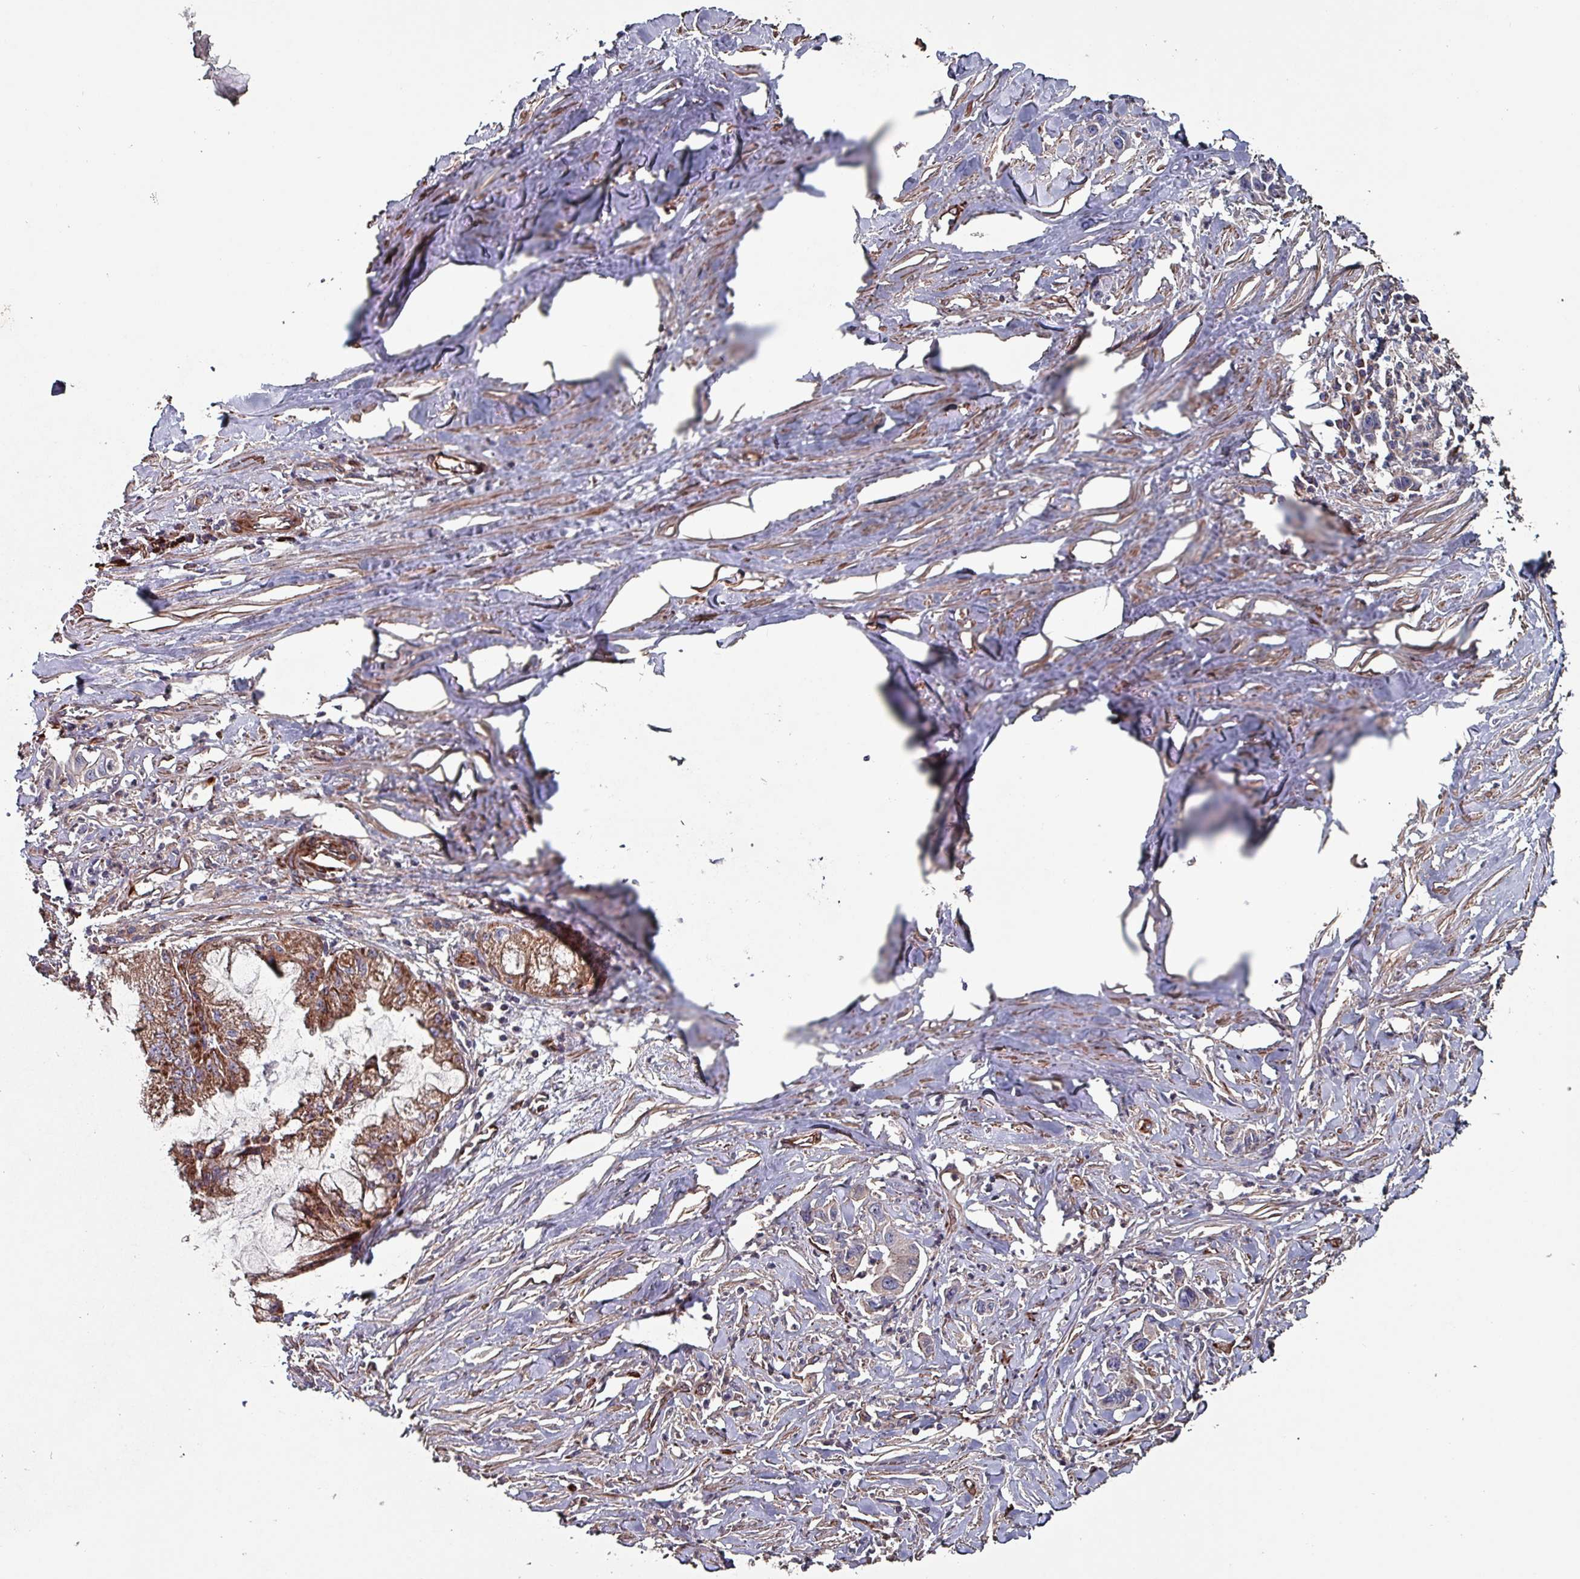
{"staining": {"intensity": "moderate", "quantity": "<25%", "location": "cytoplasmic/membranous"}, "tissue": "pancreatic cancer", "cell_type": "Tumor cells", "image_type": "cancer", "snomed": [{"axis": "morphology", "description": "Adenocarcinoma, NOS"}, {"axis": "topography", "description": "Pancreas"}], "caption": "IHC of adenocarcinoma (pancreatic) demonstrates low levels of moderate cytoplasmic/membranous expression in about <25% of tumor cells. (Brightfield microscopy of DAB IHC at high magnification).", "gene": "ANO10", "patient": {"sex": "male", "age": 73}}